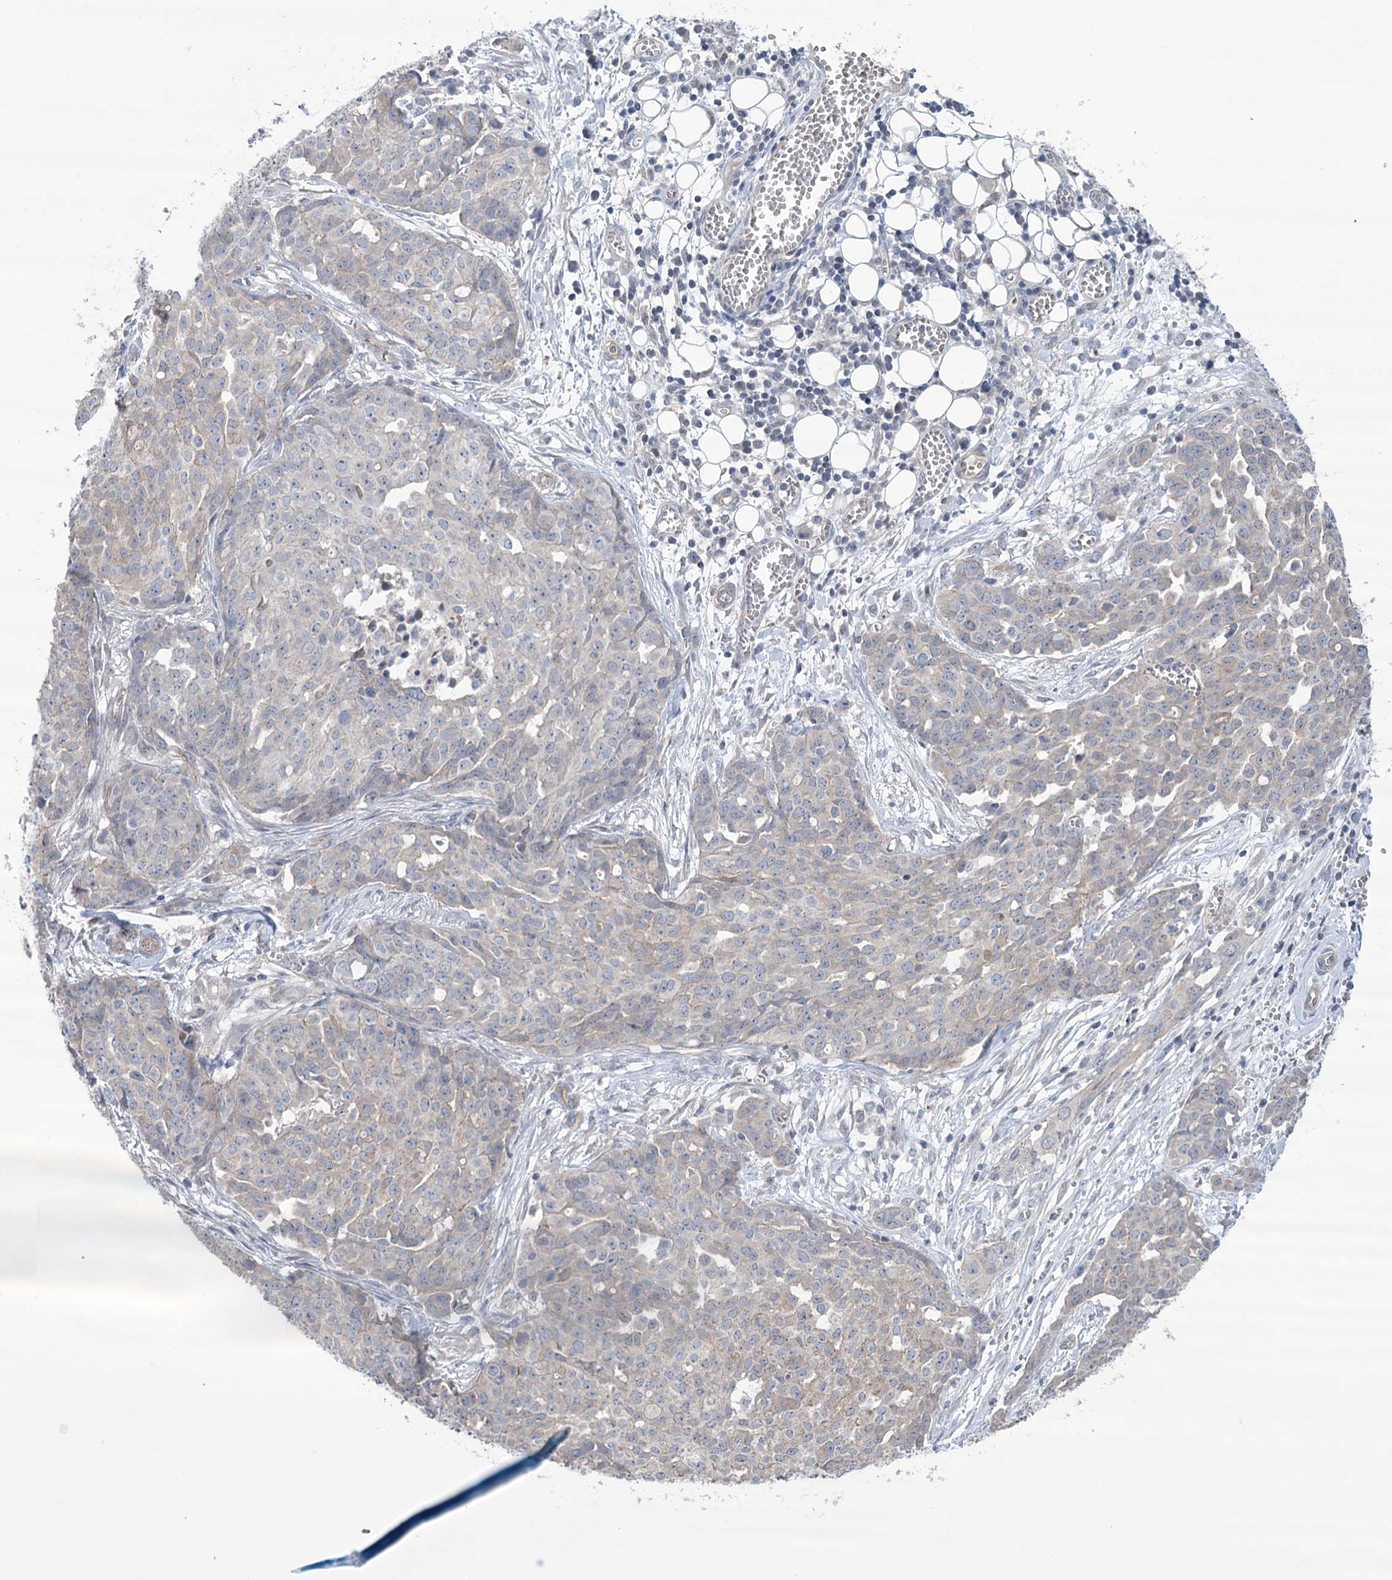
{"staining": {"intensity": "negative", "quantity": "none", "location": "none"}, "tissue": "ovarian cancer", "cell_type": "Tumor cells", "image_type": "cancer", "snomed": [{"axis": "morphology", "description": "Cystadenocarcinoma, serous, NOS"}, {"axis": "topography", "description": "Soft tissue"}, {"axis": "topography", "description": "Ovary"}], "caption": "IHC micrograph of neoplastic tissue: human serous cystadenocarcinoma (ovarian) stained with DAB reveals no significant protein positivity in tumor cells.", "gene": "TRIM71", "patient": {"sex": "female", "age": 57}}